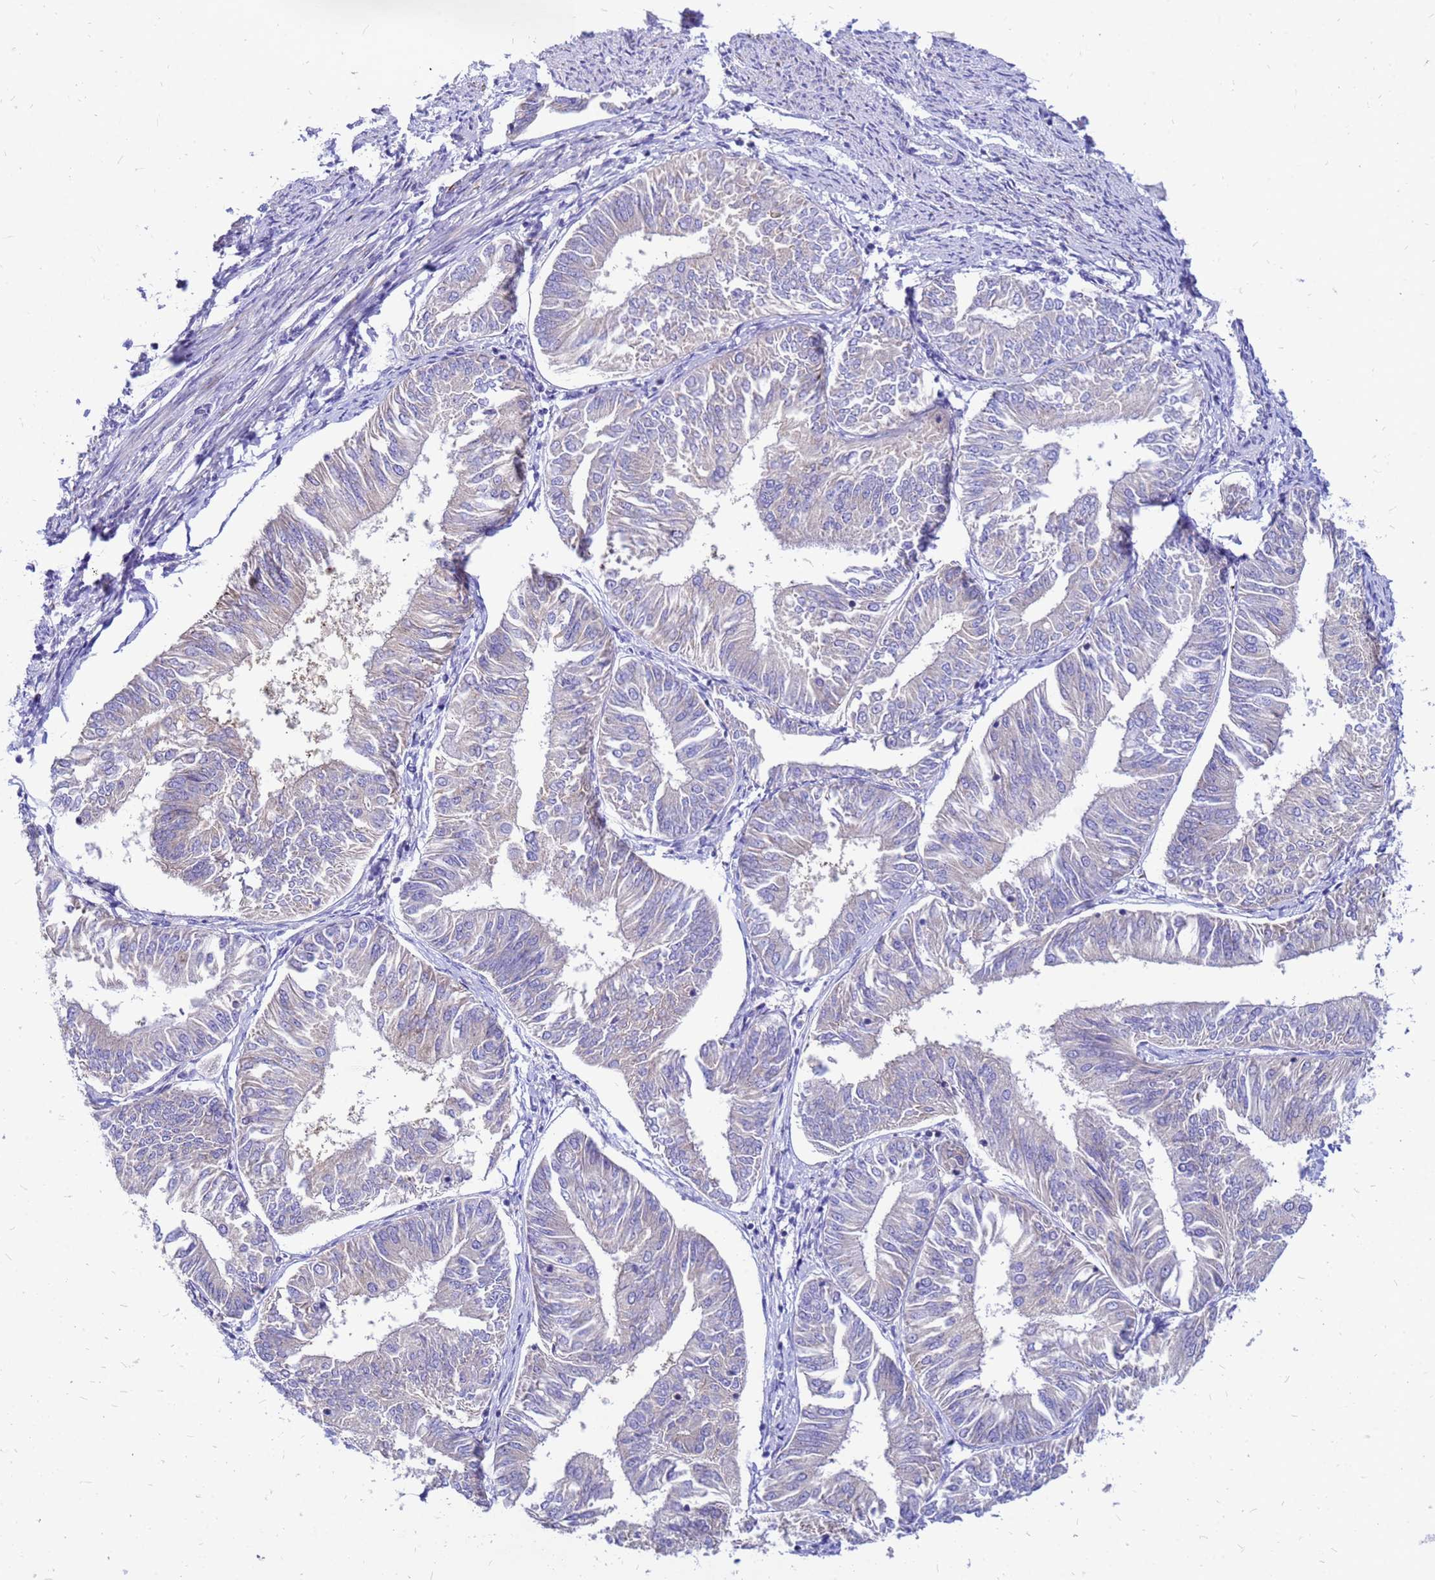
{"staining": {"intensity": "negative", "quantity": "none", "location": "none"}, "tissue": "endometrial cancer", "cell_type": "Tumor cells", "image_type": "cancer", "snomed": [{"axis": "morphology", "description": "Adenocarcinoma, NOS"}, {"axis": "topography", "description": "Endometrium"}], "caption": "Tumor cells show no significant protein expression in endometrial adenocarcinoma.", "gene": "FHIP1A", "patient": {"sex": "female", "age": 58}}